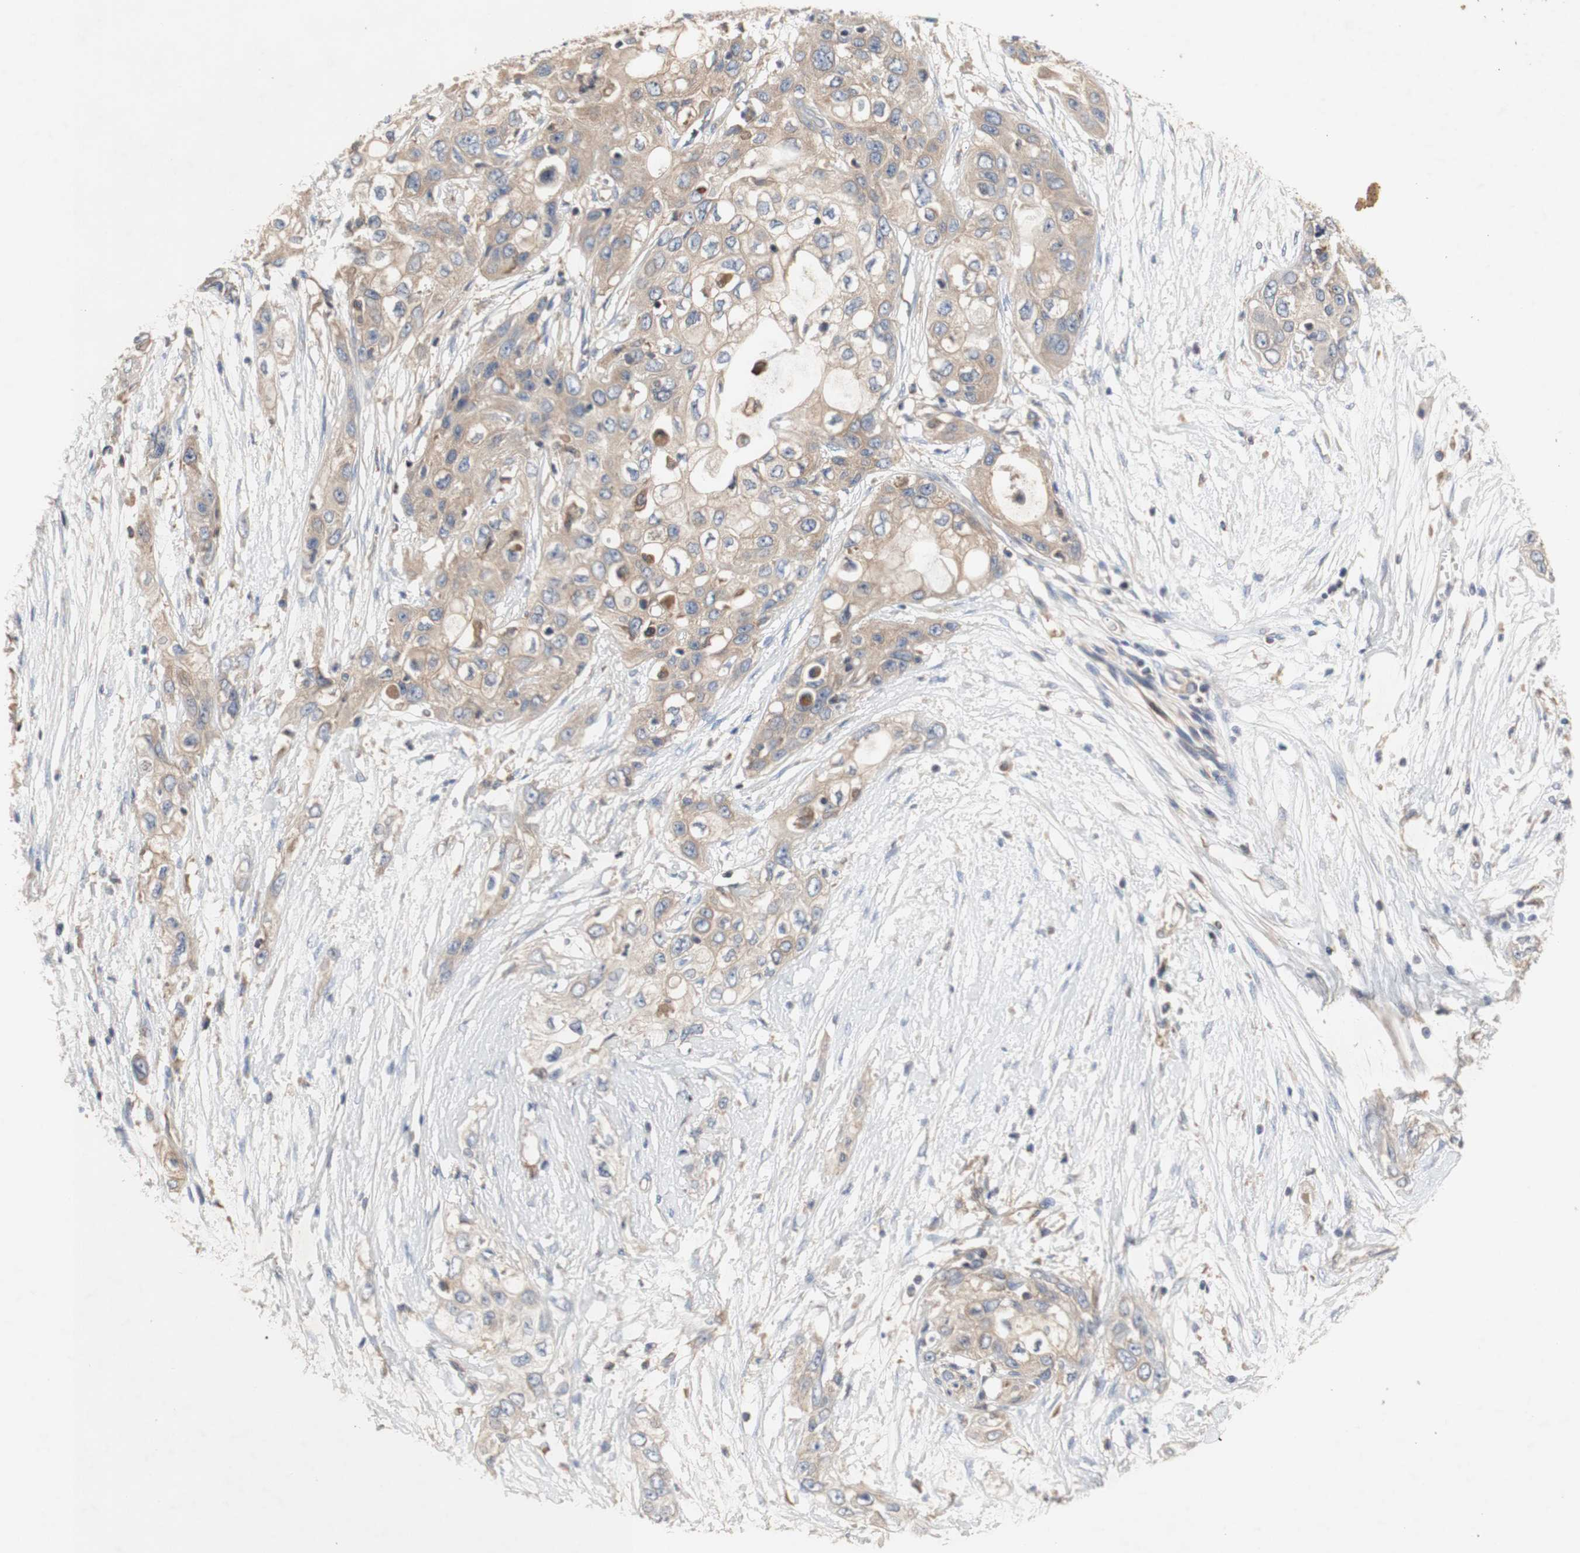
{"staining": {"intensity": "weak", "quantity": ">75%", "location": "cytoplasmic/membranous"}, "tissue": "pancreatic cancer", "cell_type": "Tumor cells", "image_type": "cancer", "snomed": [{"axis": "morphology", "description": "Adenocarcinoma, NOS"}, {"axis": "topography", "description": "Pancreas"}], "caption": "Pancreatic cancer was stained to show a protein in brown. There is low levels of weak cytoplasmic/membranous expression in approximately >75% of tumor cells.", "gene": "IKBKG", "patient": {"sex": "female", "age": 70}}